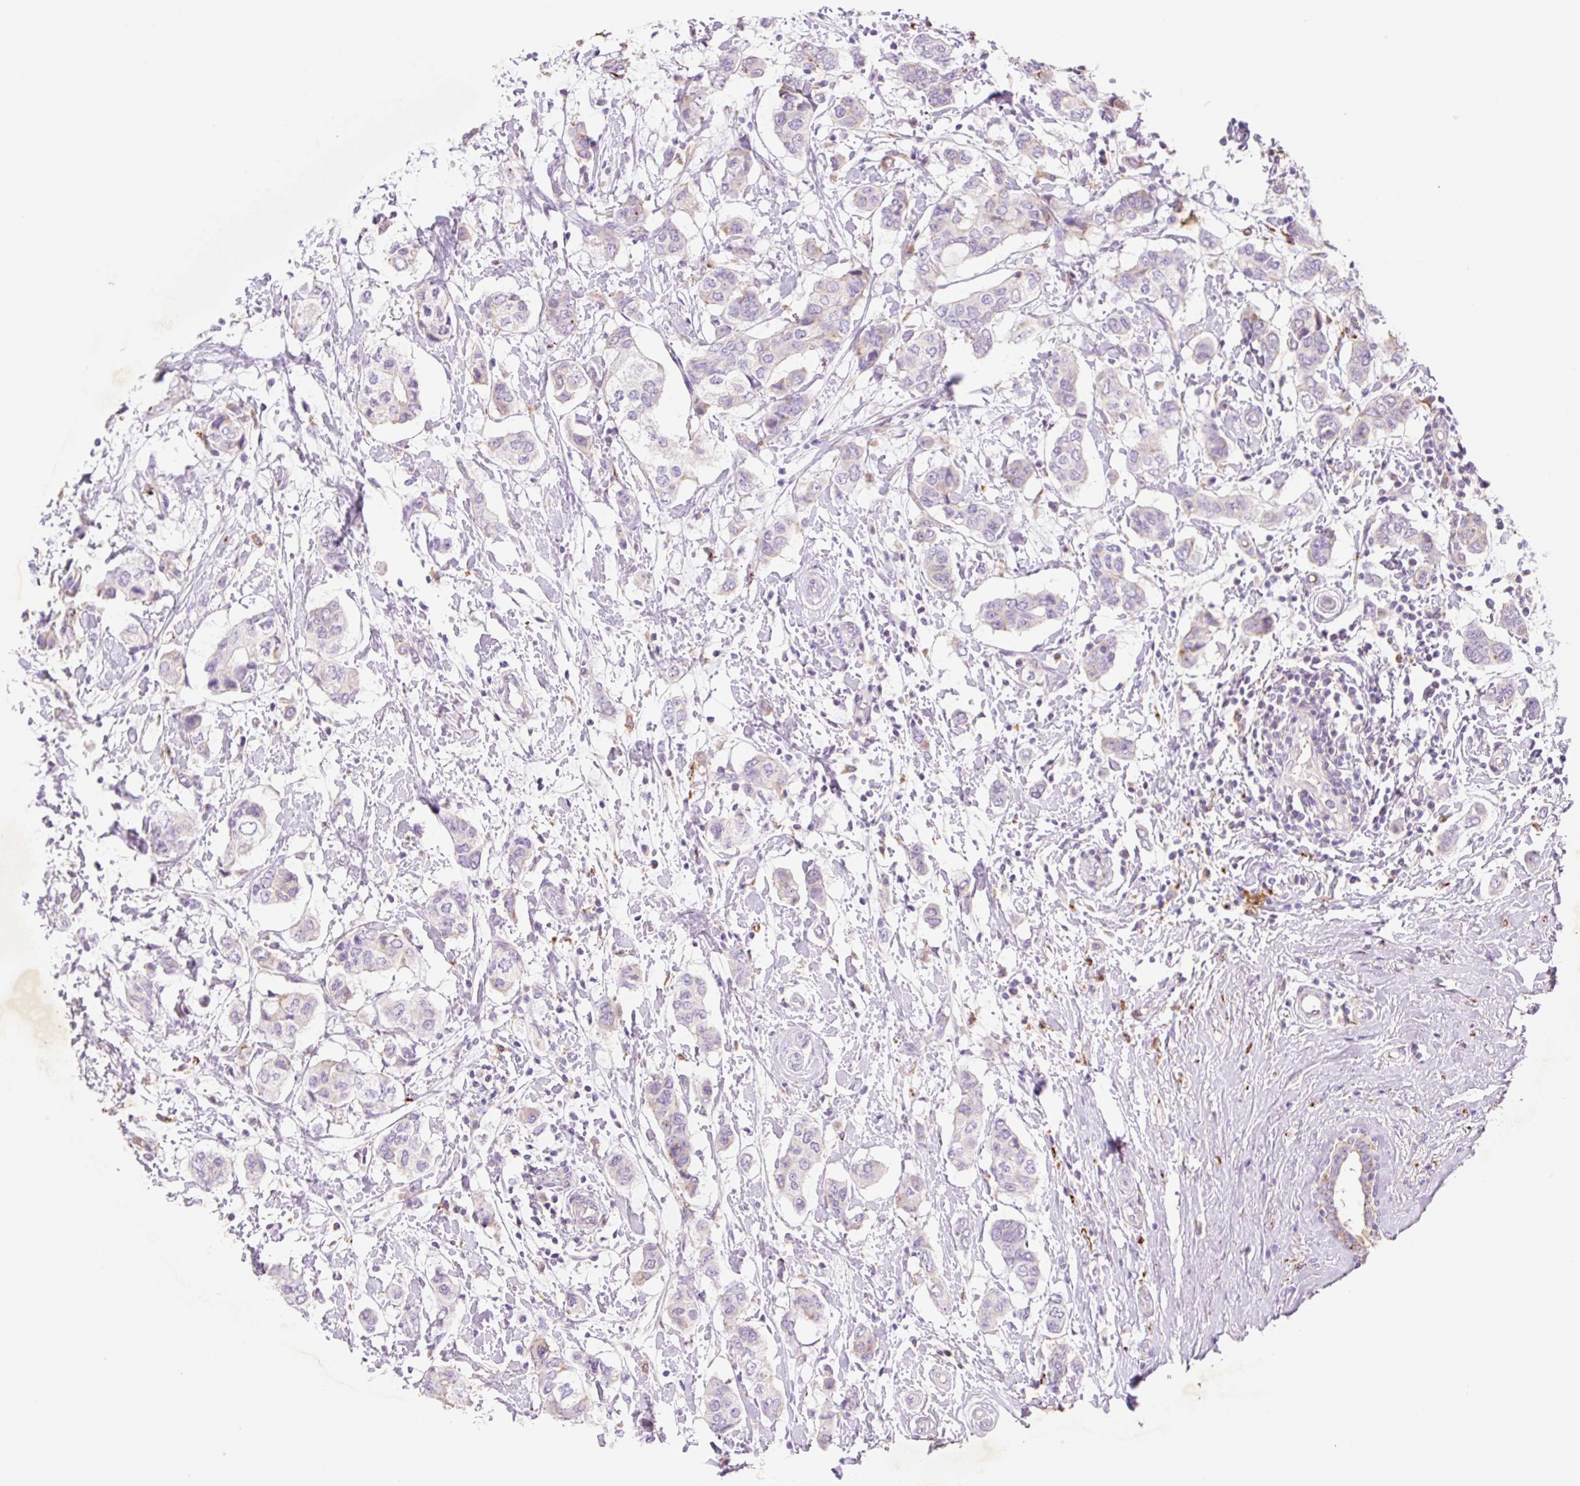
{"staining": {"intensity": "negative", "quantity": "none", "location": "none"}, "tissue": "breast cancer", "cell_type": "Tumor cells", "image_type": "cancer", "snomed": [{"axis": "morphology", "description": "Lobular carcinoma"}, {"axis": "topography", "description": "Breast"}], "caption": "High magnification brightfield microscopy of lobular carcinoma (breast) stained with DAB (3,3'-diaminobenzidine) (brown) and counterstained with hematoxylin (blue): tumor cells show no significant staining. (Immunohistochemistry (ihc), brightfield microscopy, high magnification).", "gene": "HEXA", "patient": {"sex": "female", "age": 51}}